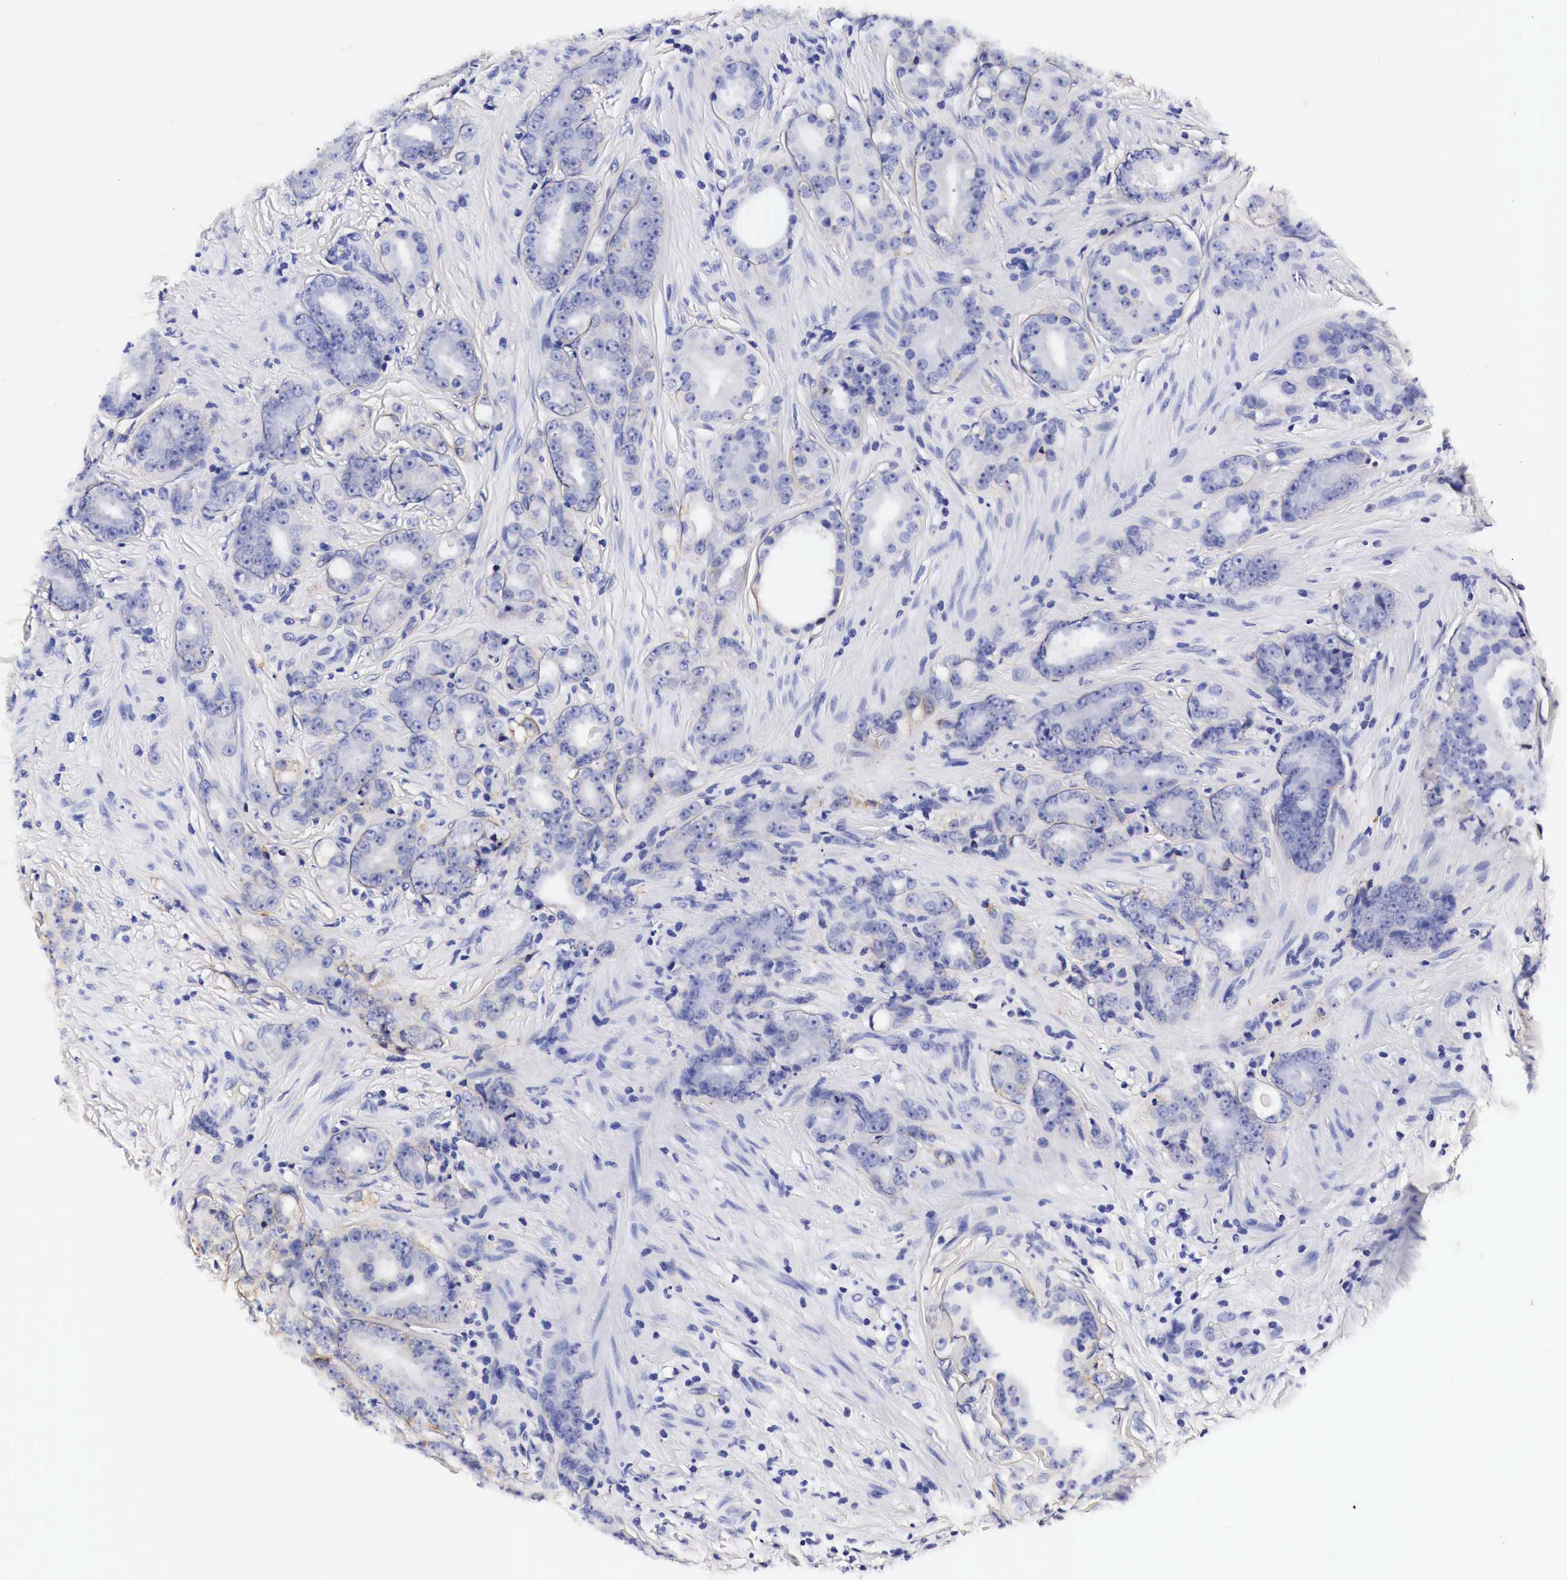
{"staining": {"intensity": "weak", "quantity": "<25%", "location": "cytoplasmic/membranous"}, "tissue": "prostate cancer", "cell_type": "Tumor cells", "image_type": "cancer", "snomed": [{"axis": "morphology", "description": "Adenocarcinoma, Medium grade"}, {"axis": "topography", "description": "Prostate"}], "caption": "An immunohistochemistry (IHC) histopathology image of adenocarcinoma (medium-grade) (prostate) is shown. There is no staining in tumor cells of adenocarcinoma (medium-grade) (prostate).", "gene": "EGFR", "patient": {"sex": "male", "age": 59}}